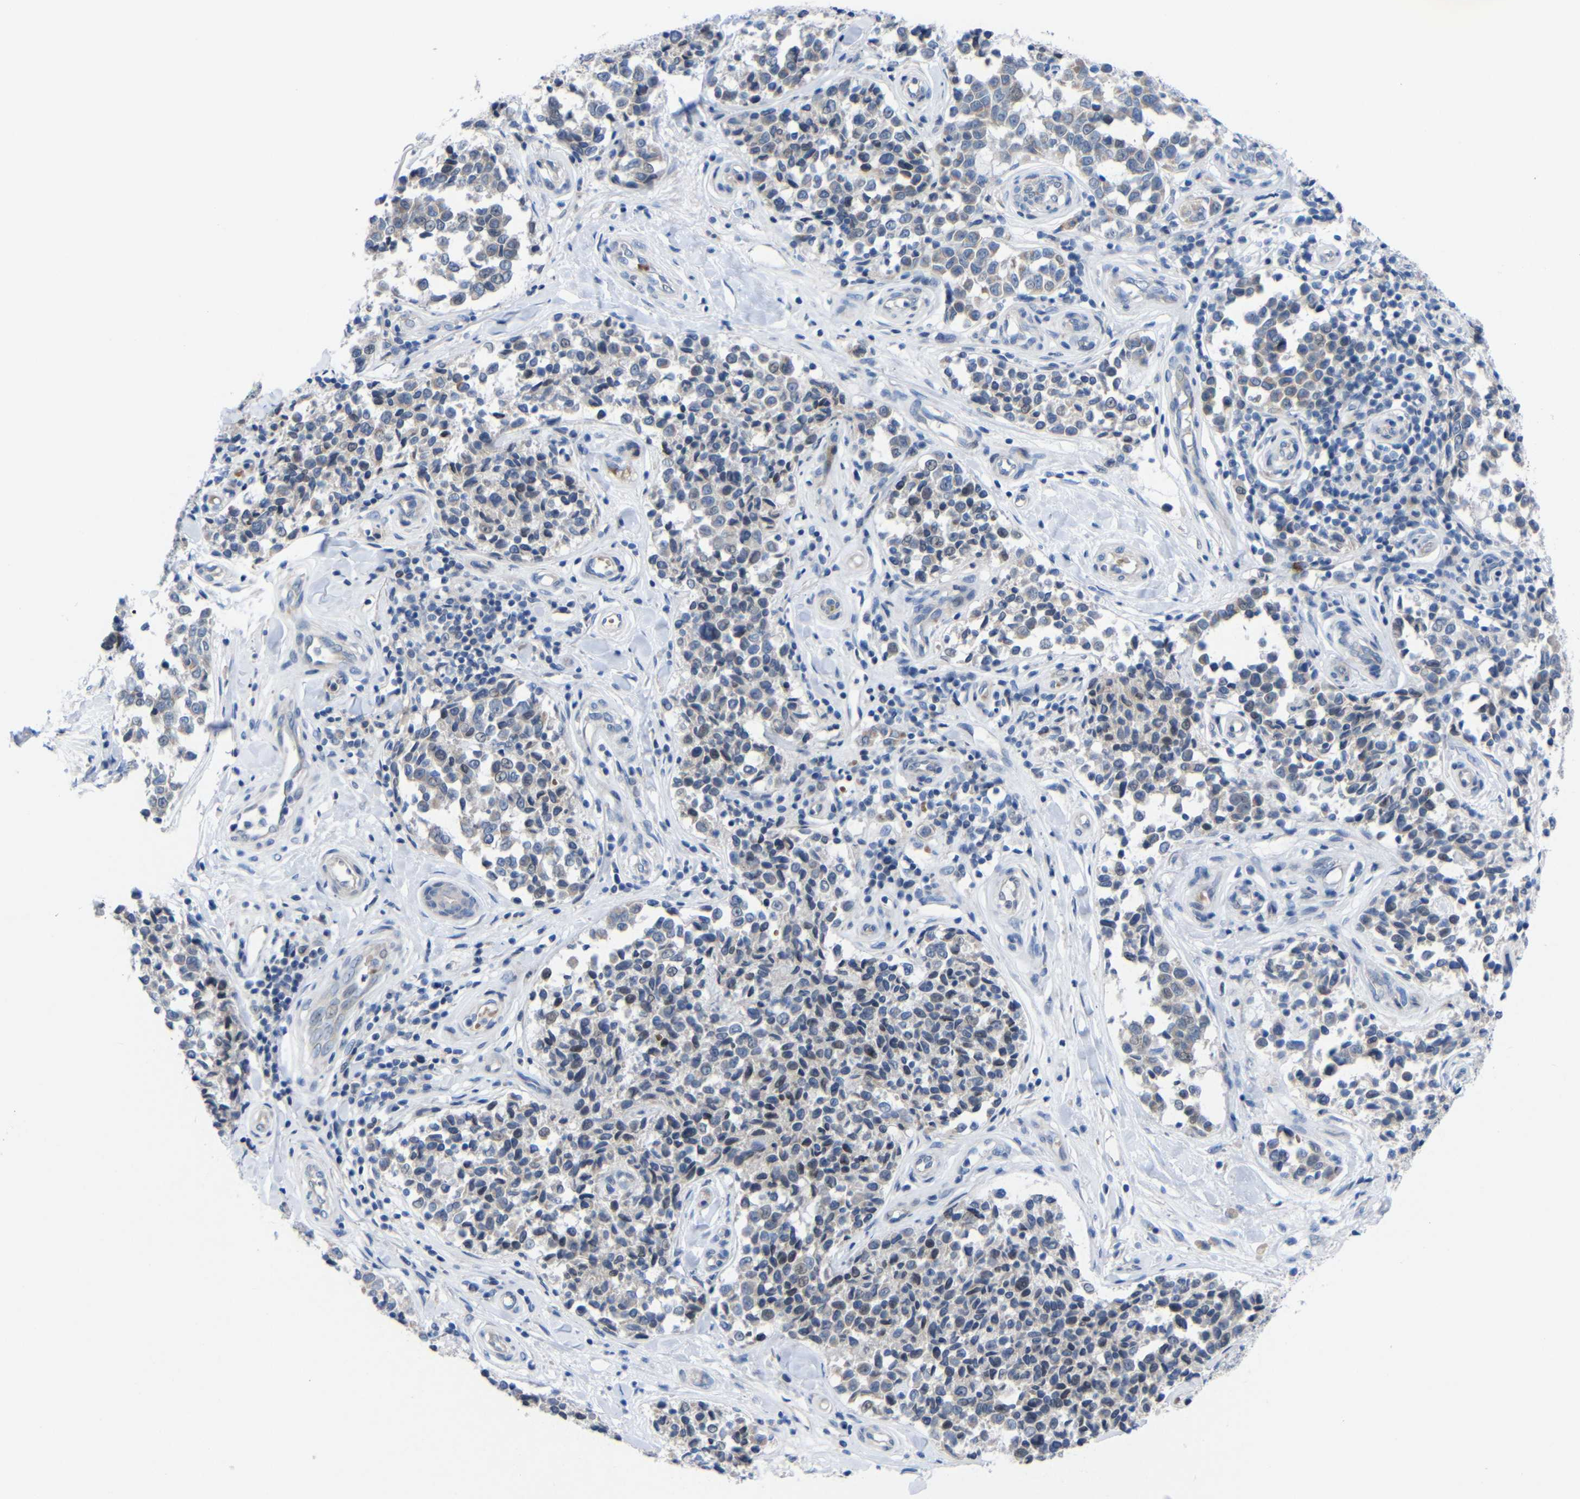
{"staining": {"intensity": "weak", "quantity": "25%-75%", "location": "cytoplasmic/membranous,nuclear"}, "tissue": "melanoma", "cell_type": "Tumor cells", "image_type": "cancer", "snomed": [{"axis": "morphology", "description": "Malignant melanoma, NOS"}, {"axis": "topography", "description": "Skin"}], "caption": "Immunohistochemistry (IHC) image of human malignant melanoma stained for a protein (brown), which demonstrates low levels of weak cytoplasmic/membranous and nuclear expression in approximately 25%-75% of tumor cells.", "gene": "CMTM1", "patient": {"sex": "female", "age": 64}}